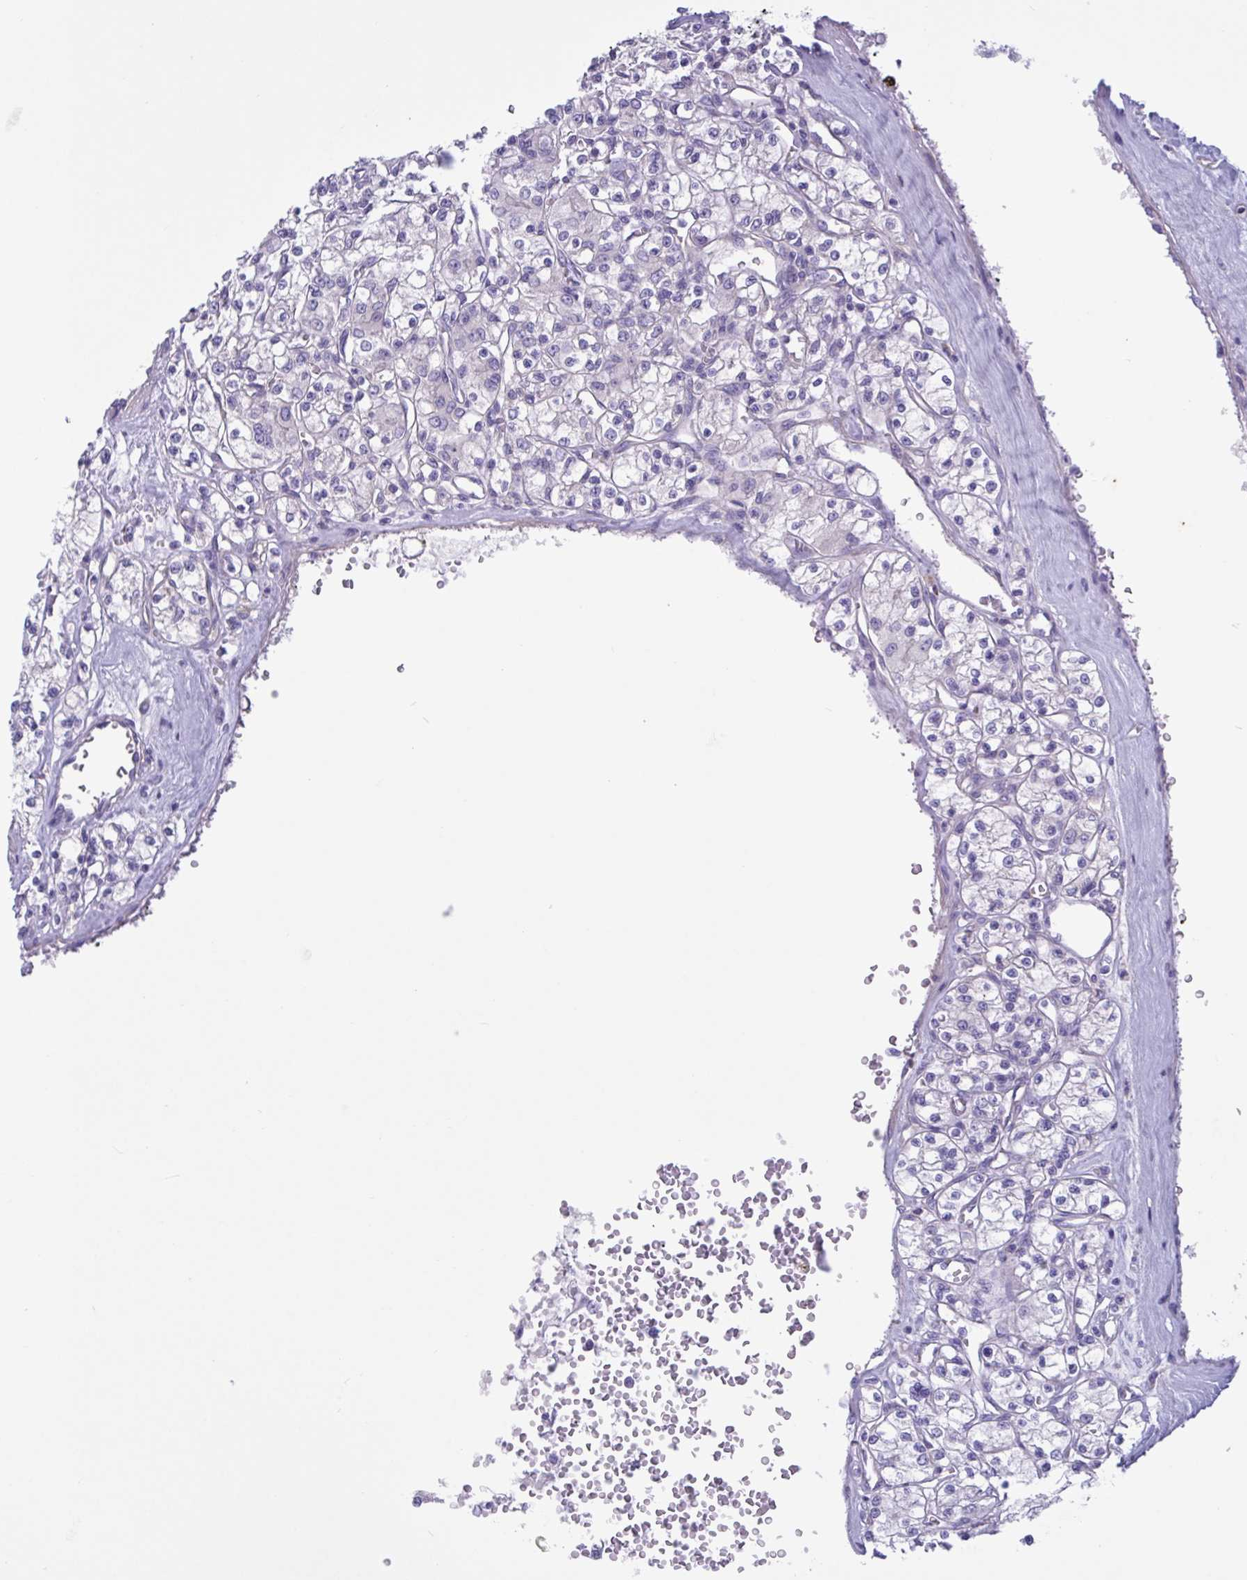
{"staining": {"intensity": "negative", "quantity": "none", "location": "none"}, "tissue": "renal cancer", "cell_type": "Tumor cells", "image_type": "cancer", "snomed": [{"axis": "morphology", "description": "Adenocarcinoma, NOS"}, {"axis": "topography", "description": "Kidney"}], "caption": "There is no significant staining in tumor cells of adenocarcinoma (renal). (Brightfield microscopy of DAB IHC at high magnification).", "gene": "SLC66A1", "patient": {"sex": "female", "age": 59}}